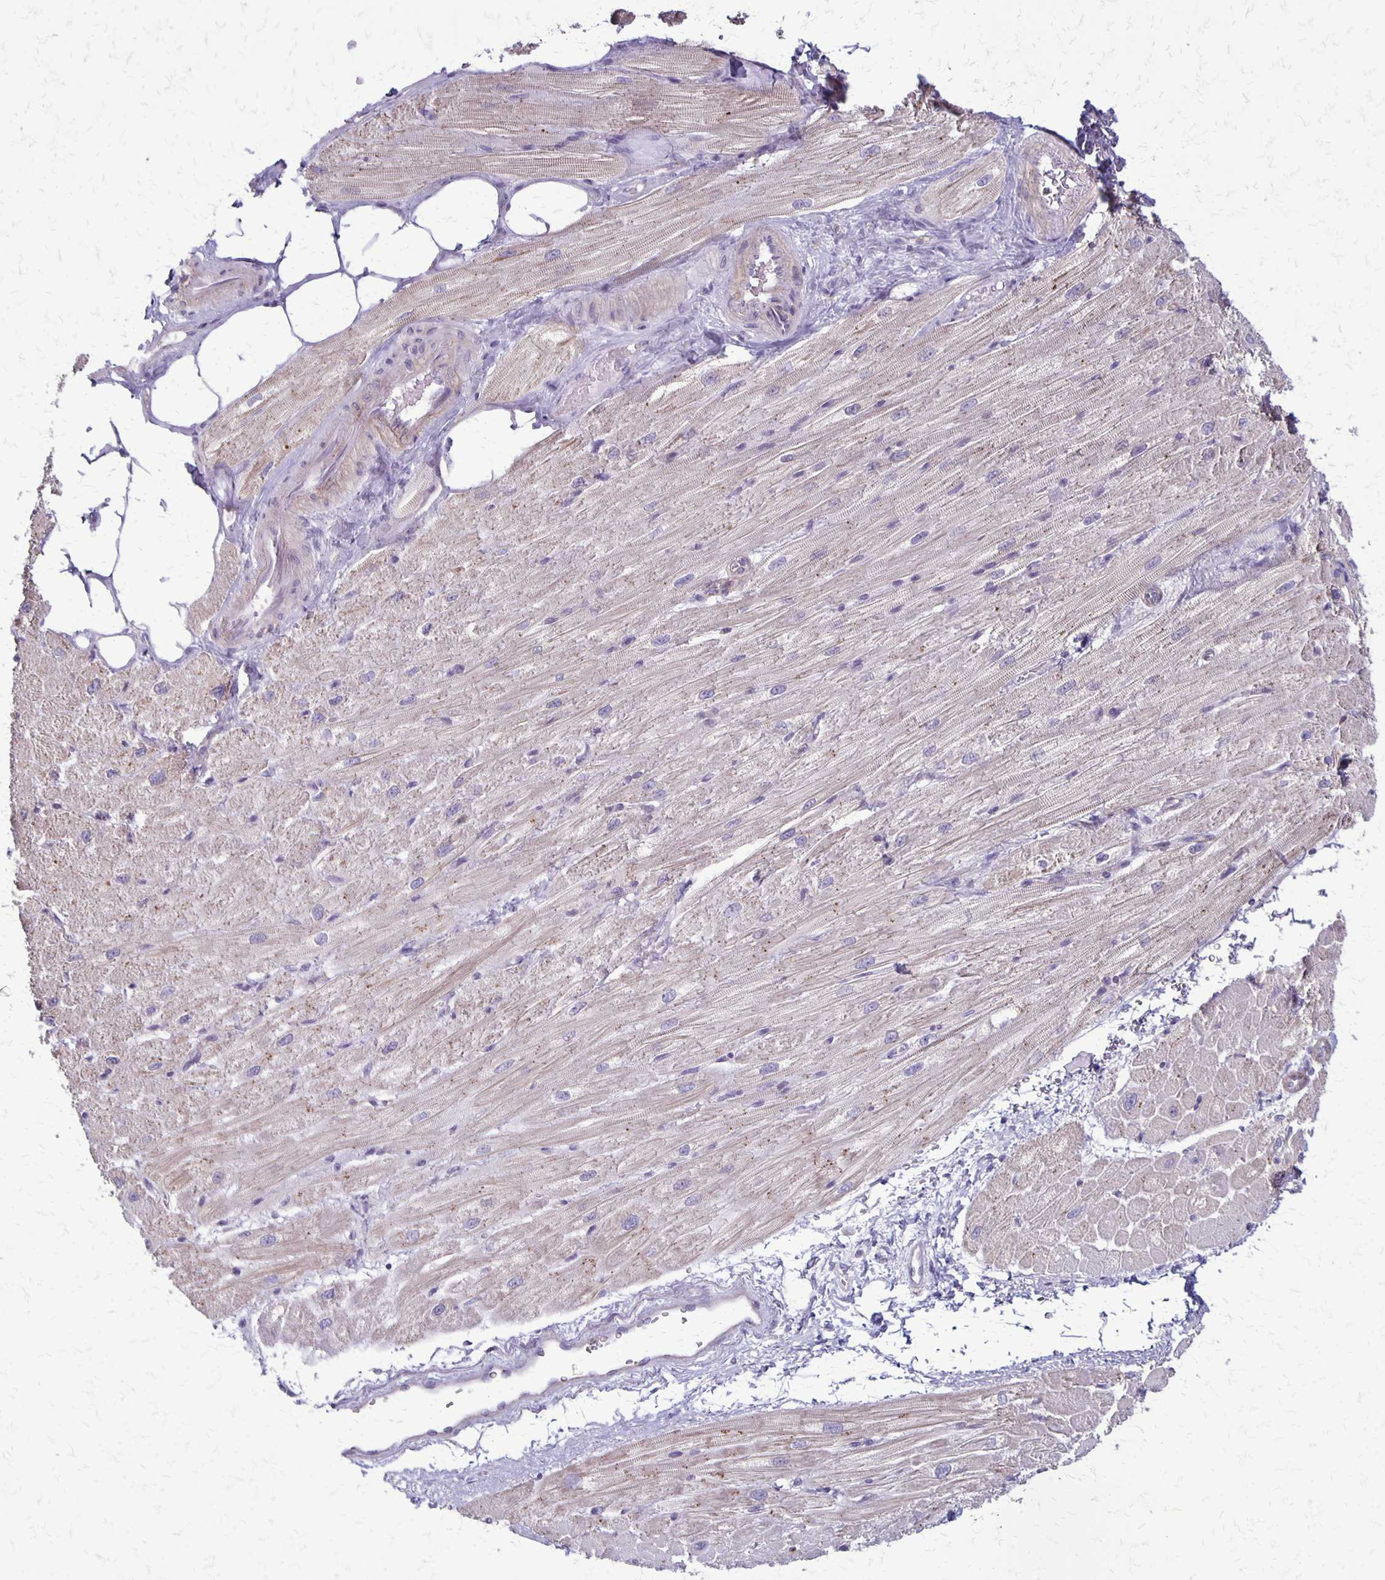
{"staining": {"intensity": "weak", "quantity": "25%-75%", "location": "cytoplasmic/membranous"}, "tissue": "heart muscle", "cell_type": "Cardiomyocytes", "image_type": "normal", "snomed": [{"axis": "morphology", "description": "Normal tissue, NOS"}, {"axis": "topography", "description": "Heart"}], "caption": "DAB immunohistochemical staining of unremarkable heart muscle shows weak cytoplasmic/membranous protein expression in approximately 25%-75% of cardiomyocytes.", "gene": "SEPTIN5", "patient": {"sex": "male", "age": 62}}